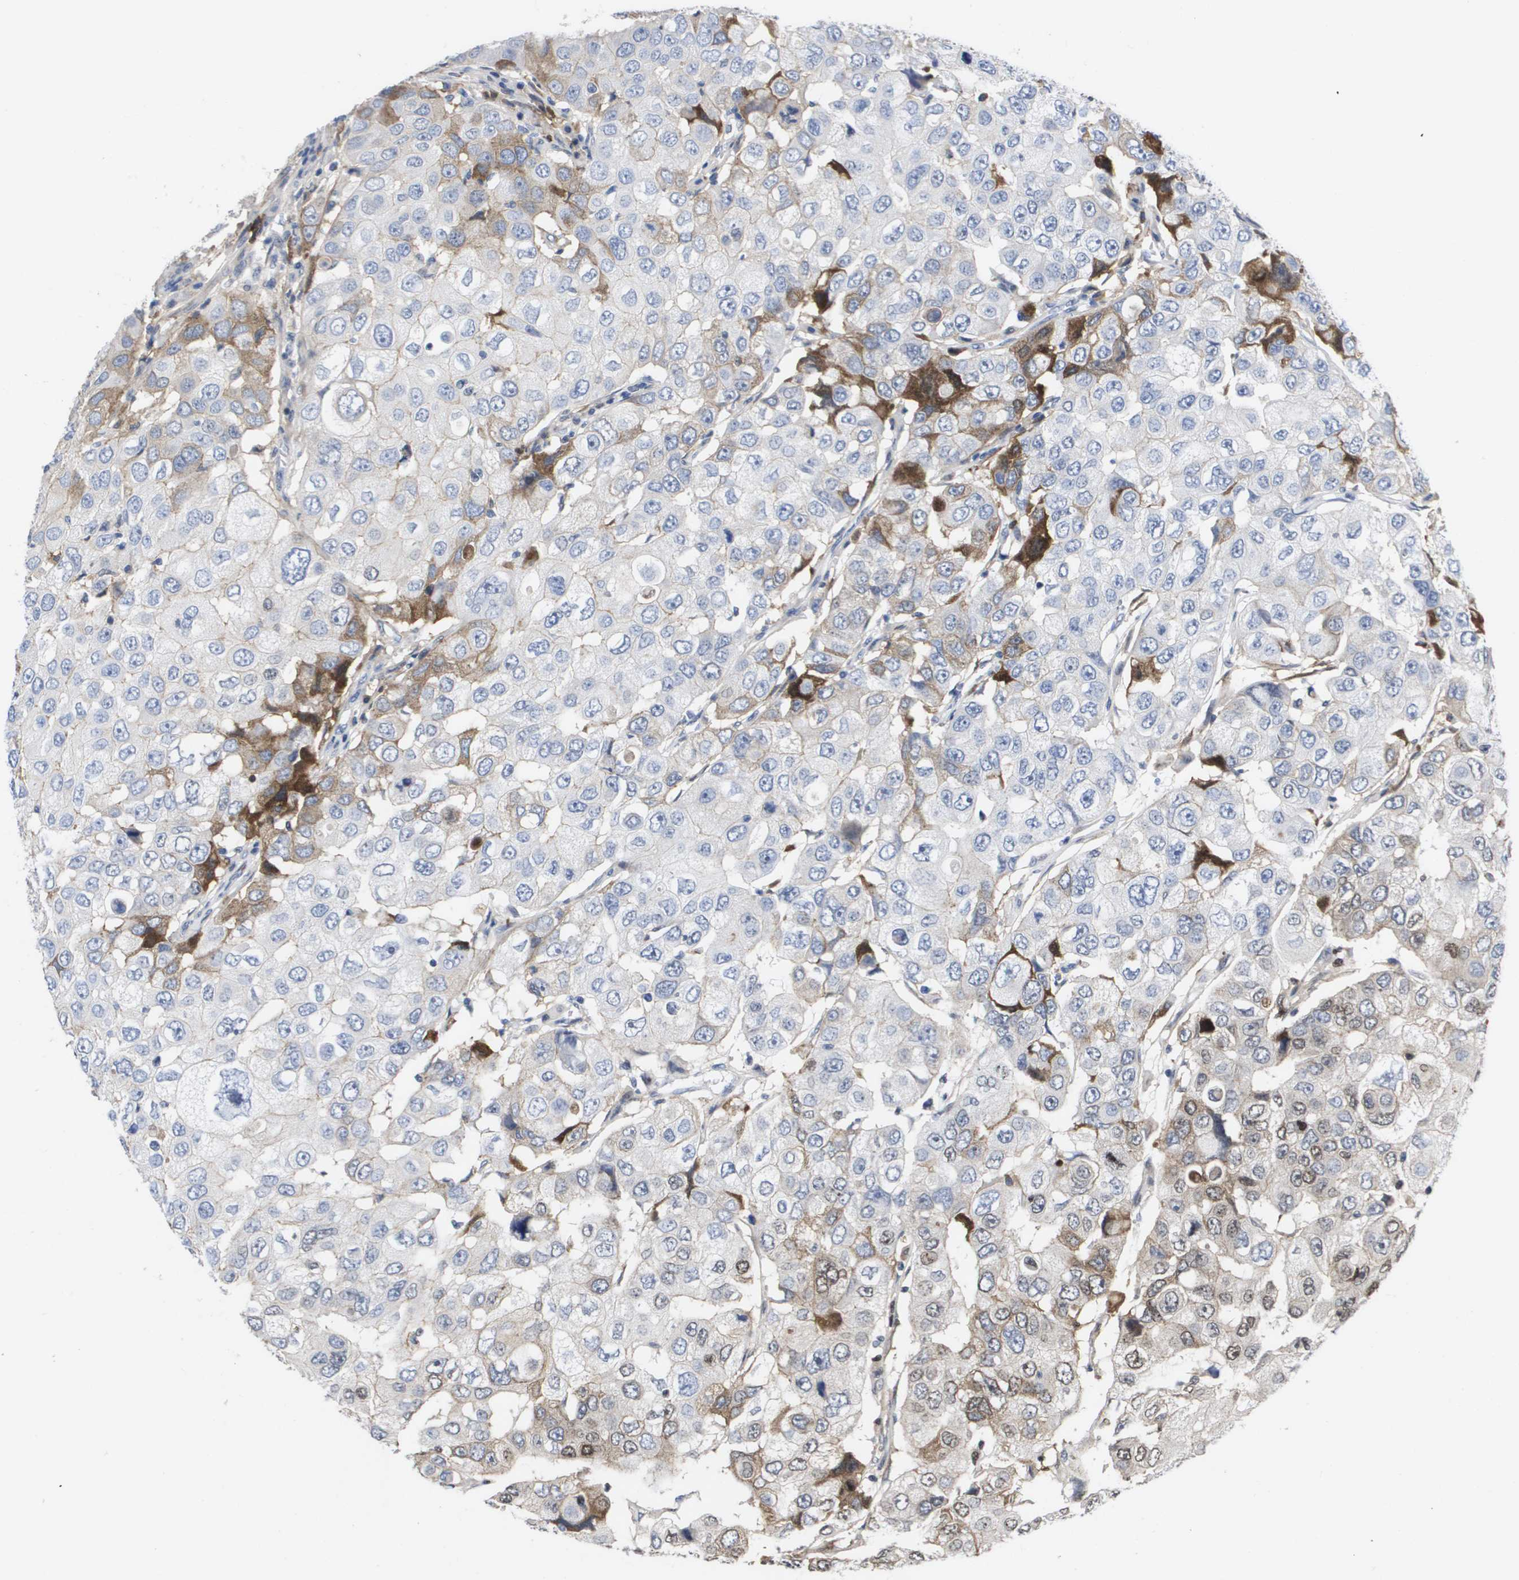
{"staining": {"intensity": "strong", "quantity": "<25%", "location": "cytoplasmic/membranous"}, "tissue": "breast cancer", "cell_type": "Tumor cells", "image_type": "cancer", "snomed": [{"axis": "morphology", "description": "Duct carcinoma"}, {"axis": "topography", "description": "Breast"}], "caption": "An image of human invasive ductal carcinoma (breast) stained for a protein shows strong cytoplasmic/membranous brown staining in tumor cells.", "gene": "SERPINC1", "patient": {"sex": "female", "age": 27}}